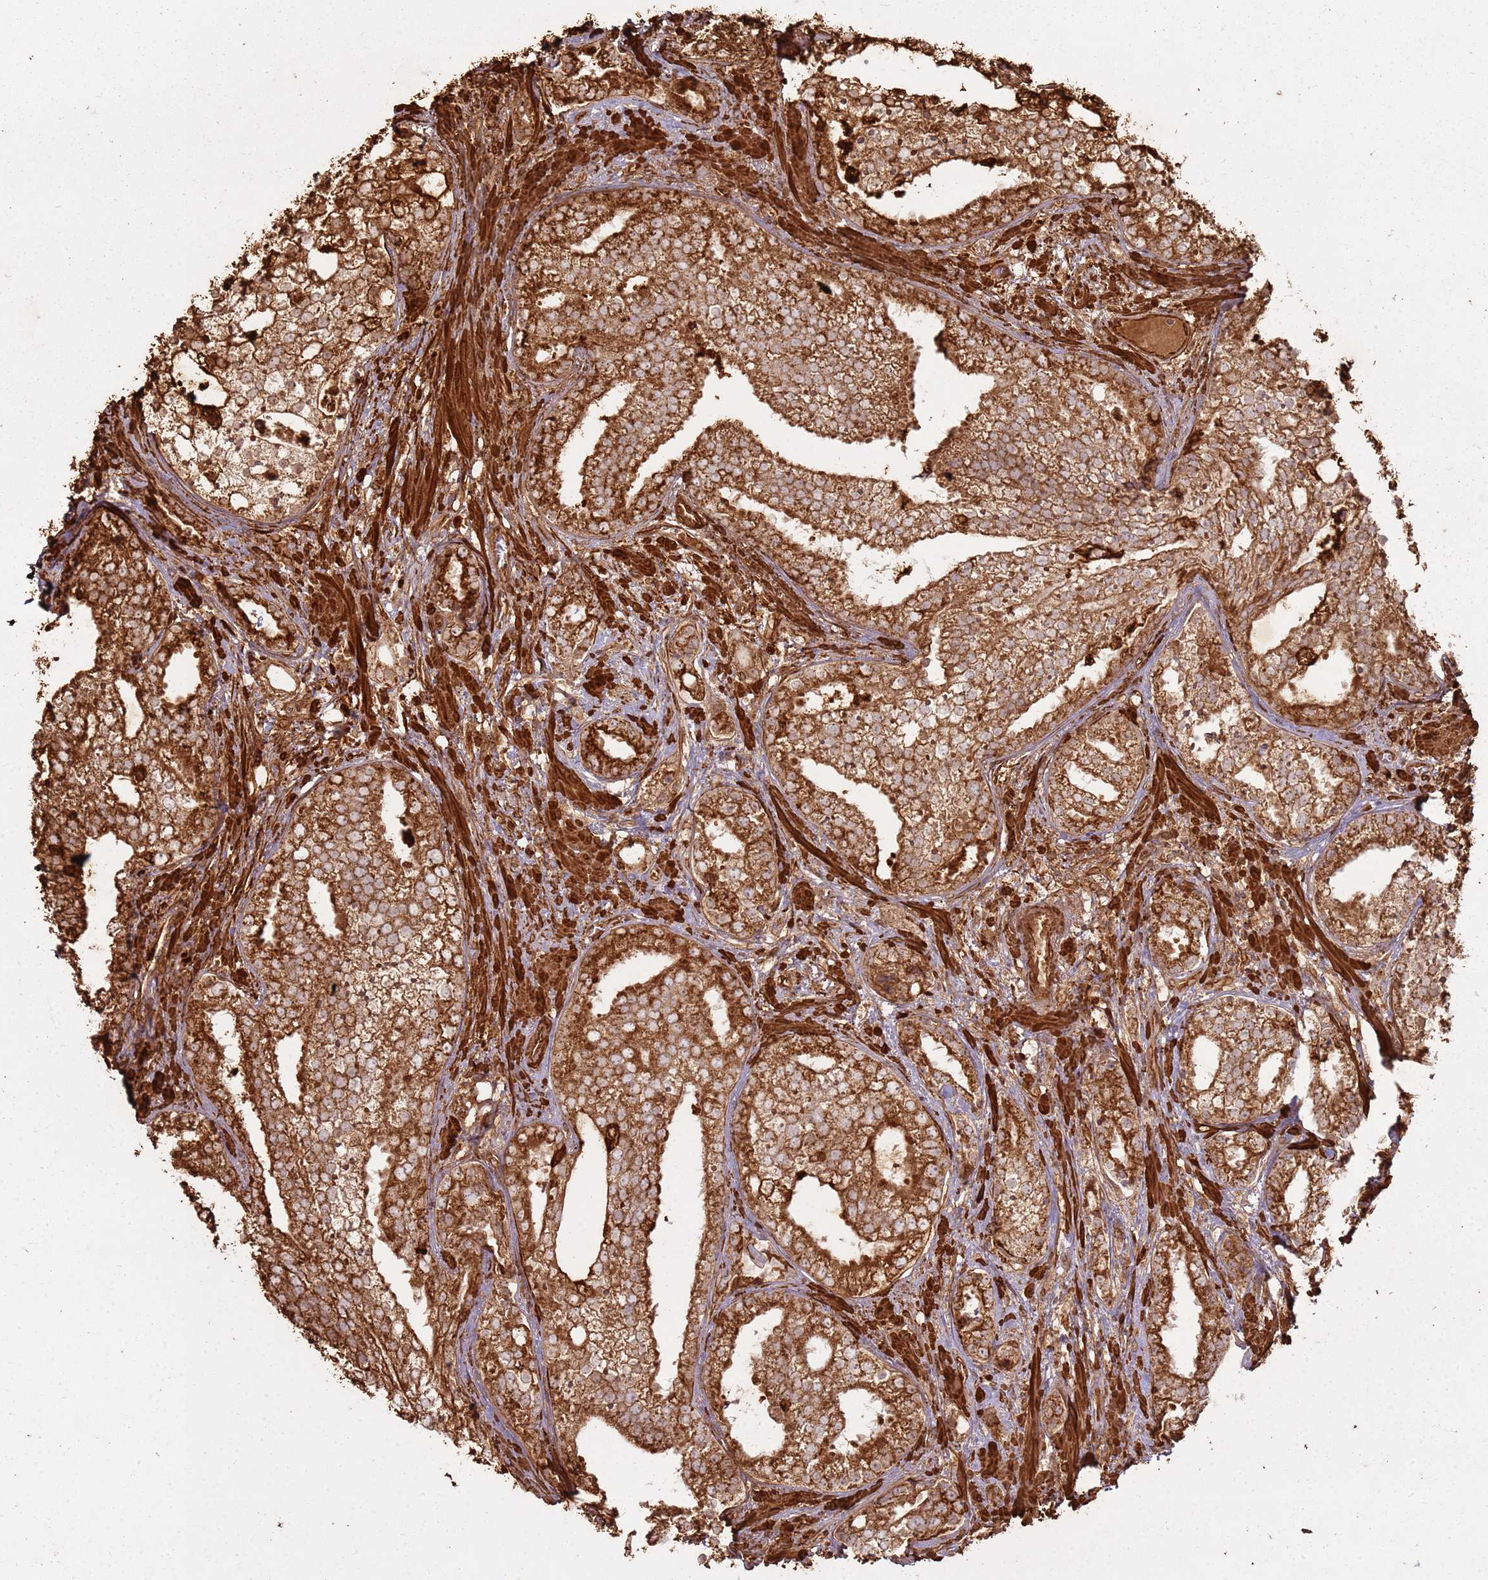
{"staining": {"intensity": "strong", "quantity": ">75%", "location": "cytoplasmic/membranous"}, "tissue": "prostate cancer", "cell_type": "Tumor cells", "image_type": "cancer", "snomed": [{"axis": "morphology", "description": "Adenocarcinoma, High grade"}, {"axis": "topography", "description": "Prostate"}], "caption": "Immunohistochemistry micrograph of neoplastic tissue: human prostate adenocarcinoma (high-grade) stained using IHC displays high levels of strong protein expression localized specifically in the cytoplasmic/membranous of tumor cells, appearing as a cytoplasmic/membranous brown color.", "gene": "DDX59", "patient": {"sex": "male", "age": 75}}